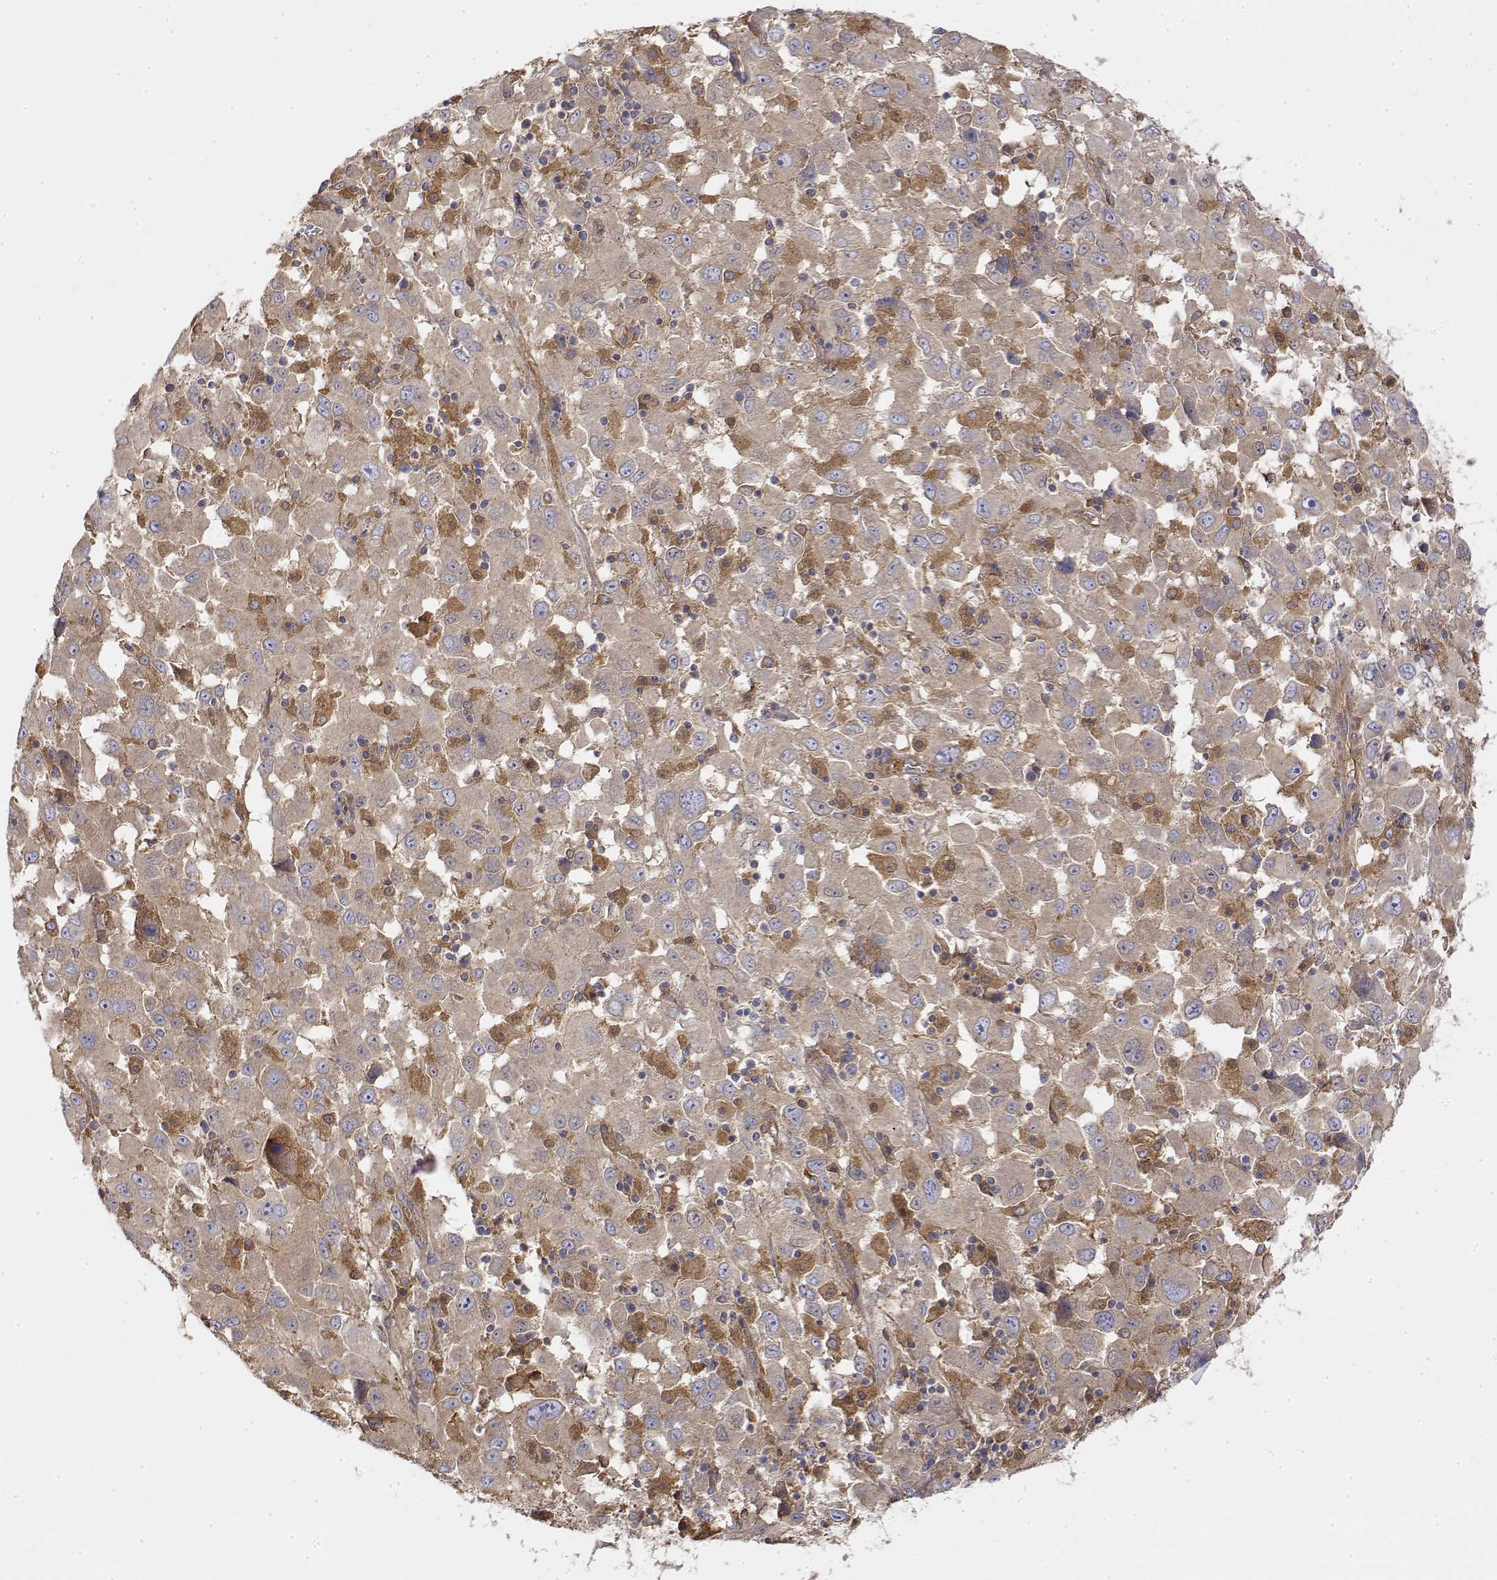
{"staining": {"intensity": "weak", "quantity": "<25%", "location": "cytoplasmic/membranous"}, "tissue": "melanoma", "cell_type": "Tumor cells", "image_type": "cancer", "snomed": [{"axis": "morphology", "description": "Malignant melanoma, Metastatic site"}, {"axis": "topography", "description": "Soft tissue"}], "caption": "This is an immunohistochemistry image of malignant melanoma (metastatic site). There is no expression in tumor cells.", "gene": "PACSIN2", "patient": {"sex": "male", "age": 50}}